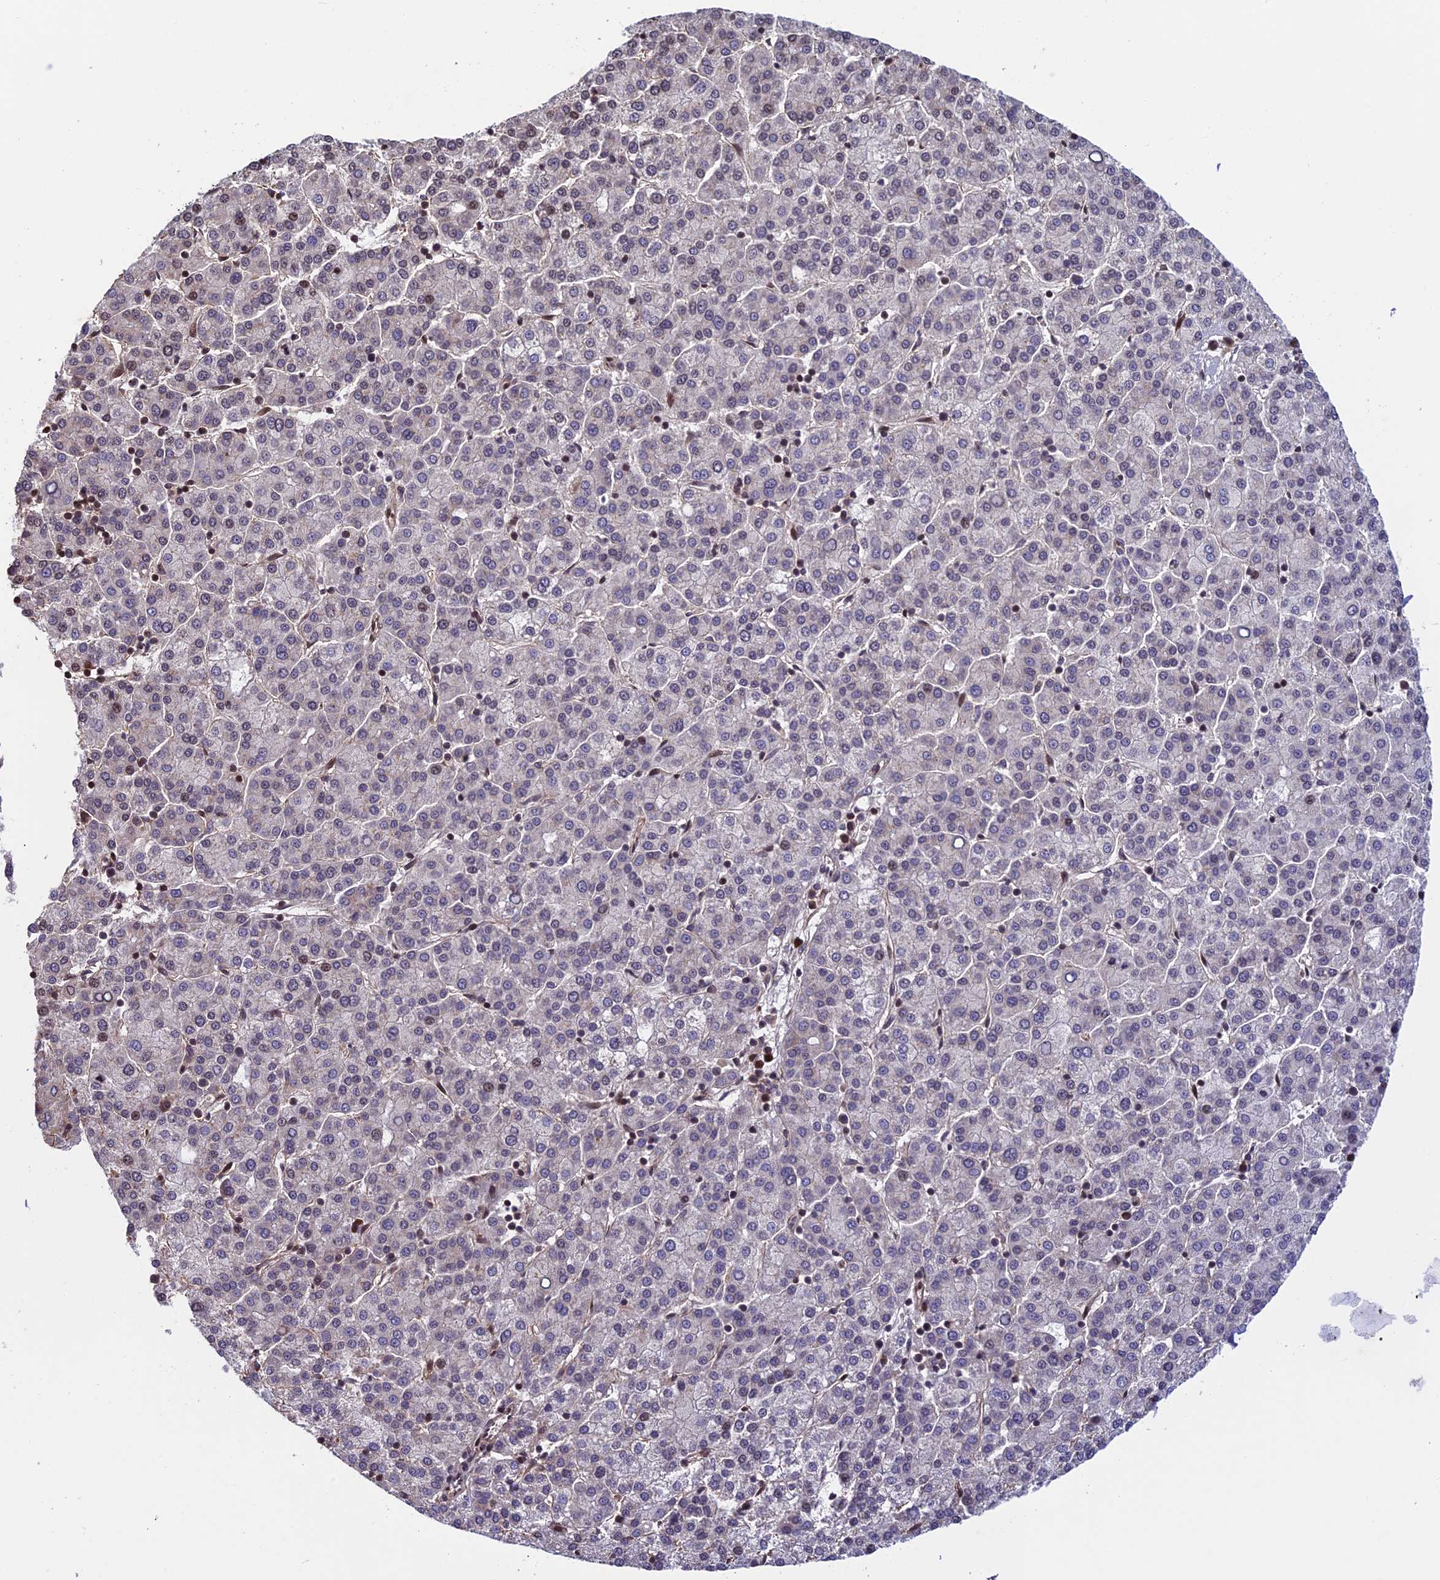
{"staining": {"intensity": "weak", "quantity": "<25%", "location": "nuclear"}, "tissue": "liver cancer", "cell_type": "Tumor cells", "image_type": "cancer", "snomed": [{"axis": "morphology", "description": "Carcinoma, Hepatocellular, NOS"}, {"axis": "topography", "description": "Liver"}], "caption": "This is a micrograph of immunohistochemistry staining of liver hepatocellular carcinoma, which shows no positivity in tumor cells.", "gene": "SMIM7", "patient": {"sex": "female", "age": 58}}